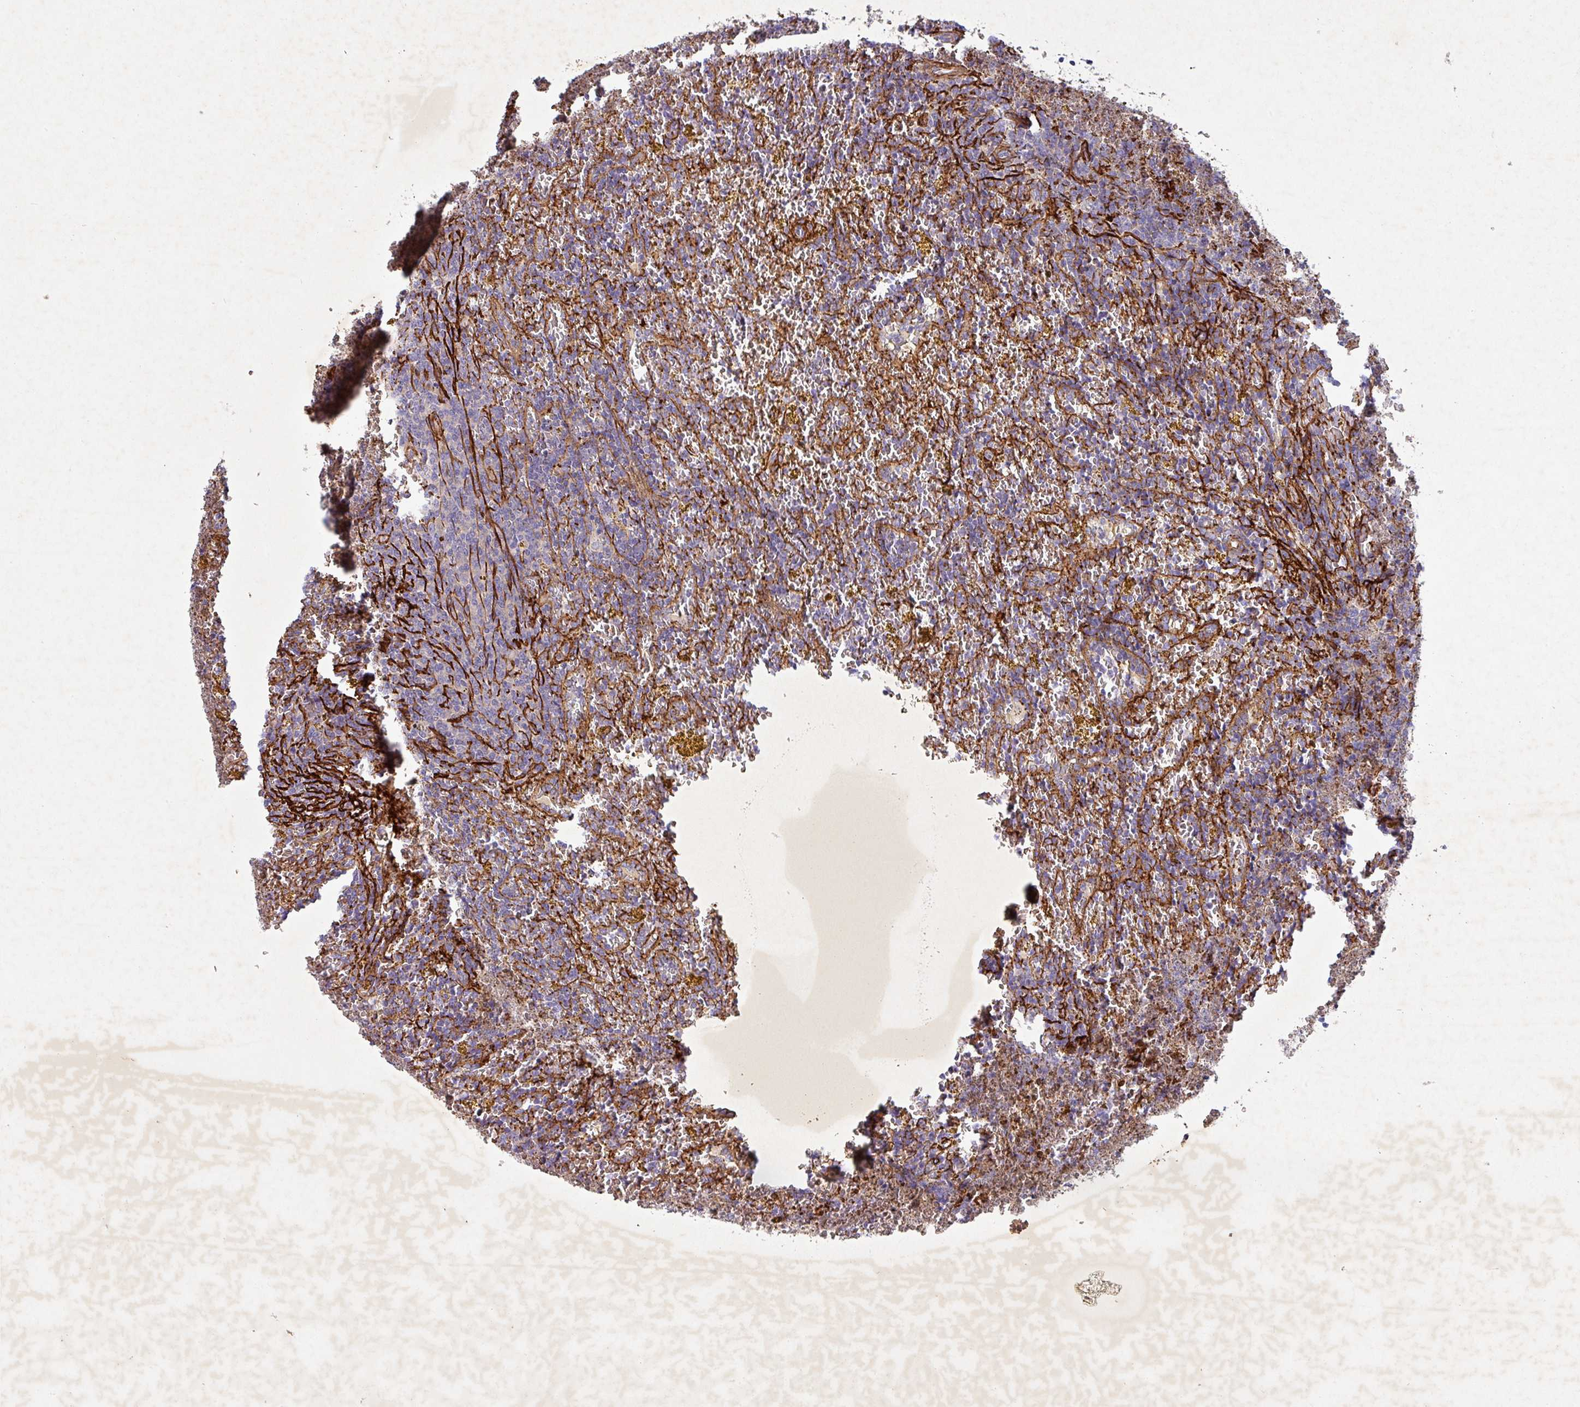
{"staining": {"intensity": "negative", "quantity": "none", "location": "none"}, "tissue": "lymphoma", "cell_type": "Tumor cells", "image_type": "cancer", "snomed": [{"axis": "morphology", "description": "Malignant lymphoma, non-Hodgkin's type, Low grade"}, {"axis": "topography", "description": "Spleen"}, {"axis": "topography", "description": "Lymph node"}], "caption": "The micrograph exhibits no significant expression in tumor cells of malignant lymphoma, non-Hodgkin's type (low-grade). (DAB immunohistochemistry visualized using brightfield microscopy, high magnification).", "gene": "ATP2C2", "patient": {"sex": "female", "age": 66}}